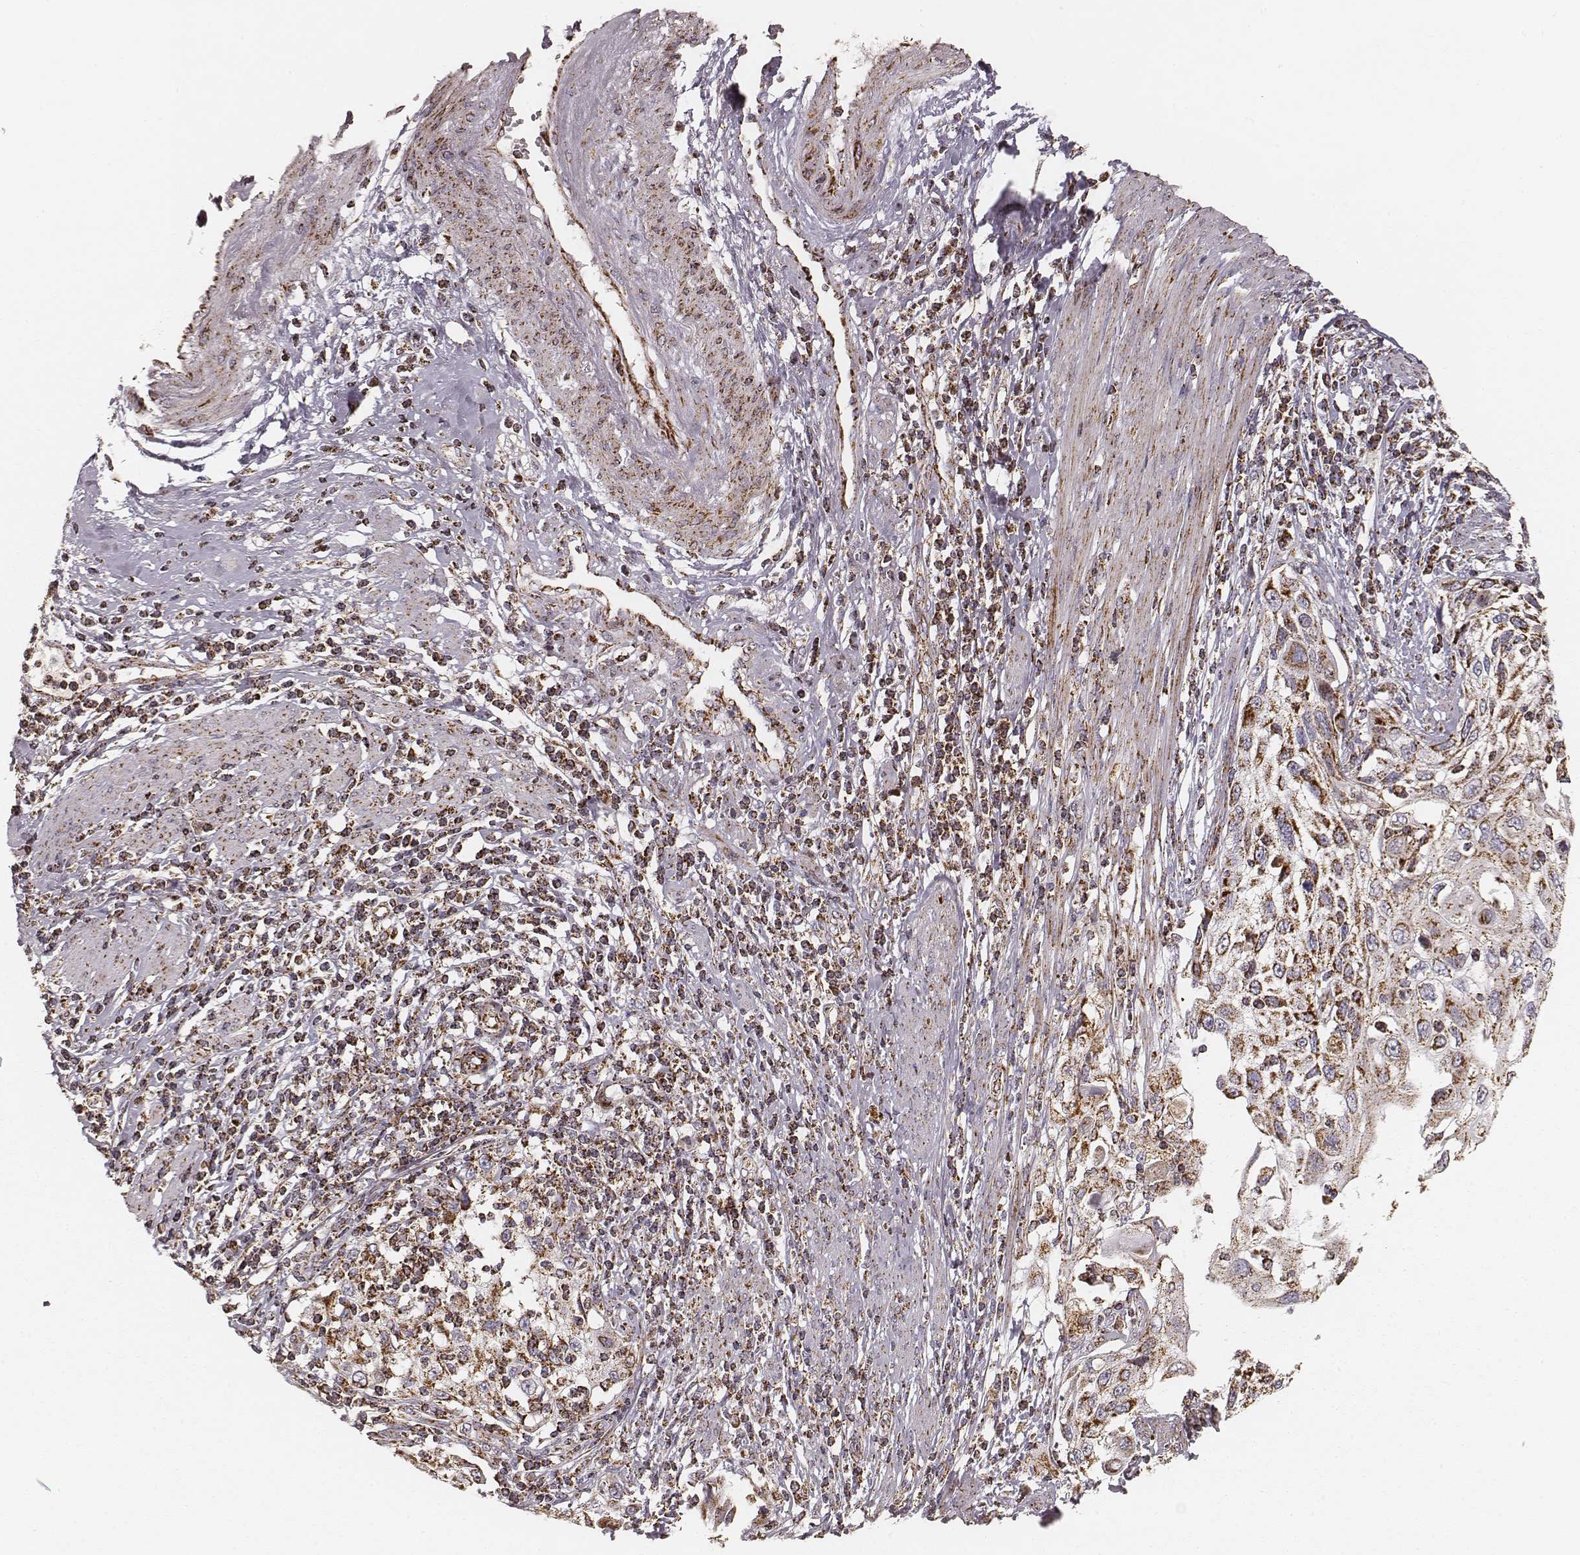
{"staining": {"intensity": "strong", "quantity": ">75%", "location": "cytoplasmic/membranous"}, "tissue": "cervical cancer", "cell_type": "Tumor cells", "image_type": "cancer", "snomed": [{"axis": "morphology", "description": "Squamous cell carcinoma, NOS"}, {"axis": "topography", "description": "Cervix"}], "caption": "IHC (DAB (3,3'-diaminobenzidine)) staining of human cervical cancer displays strong cytoplasmic/membranous protein expression in about >75% of tumor cells. (DAB IHC, brown staining for protein, blue staining for nuclei).", "gene": "CS", "patient": {"sex": "female", "age": 70}}